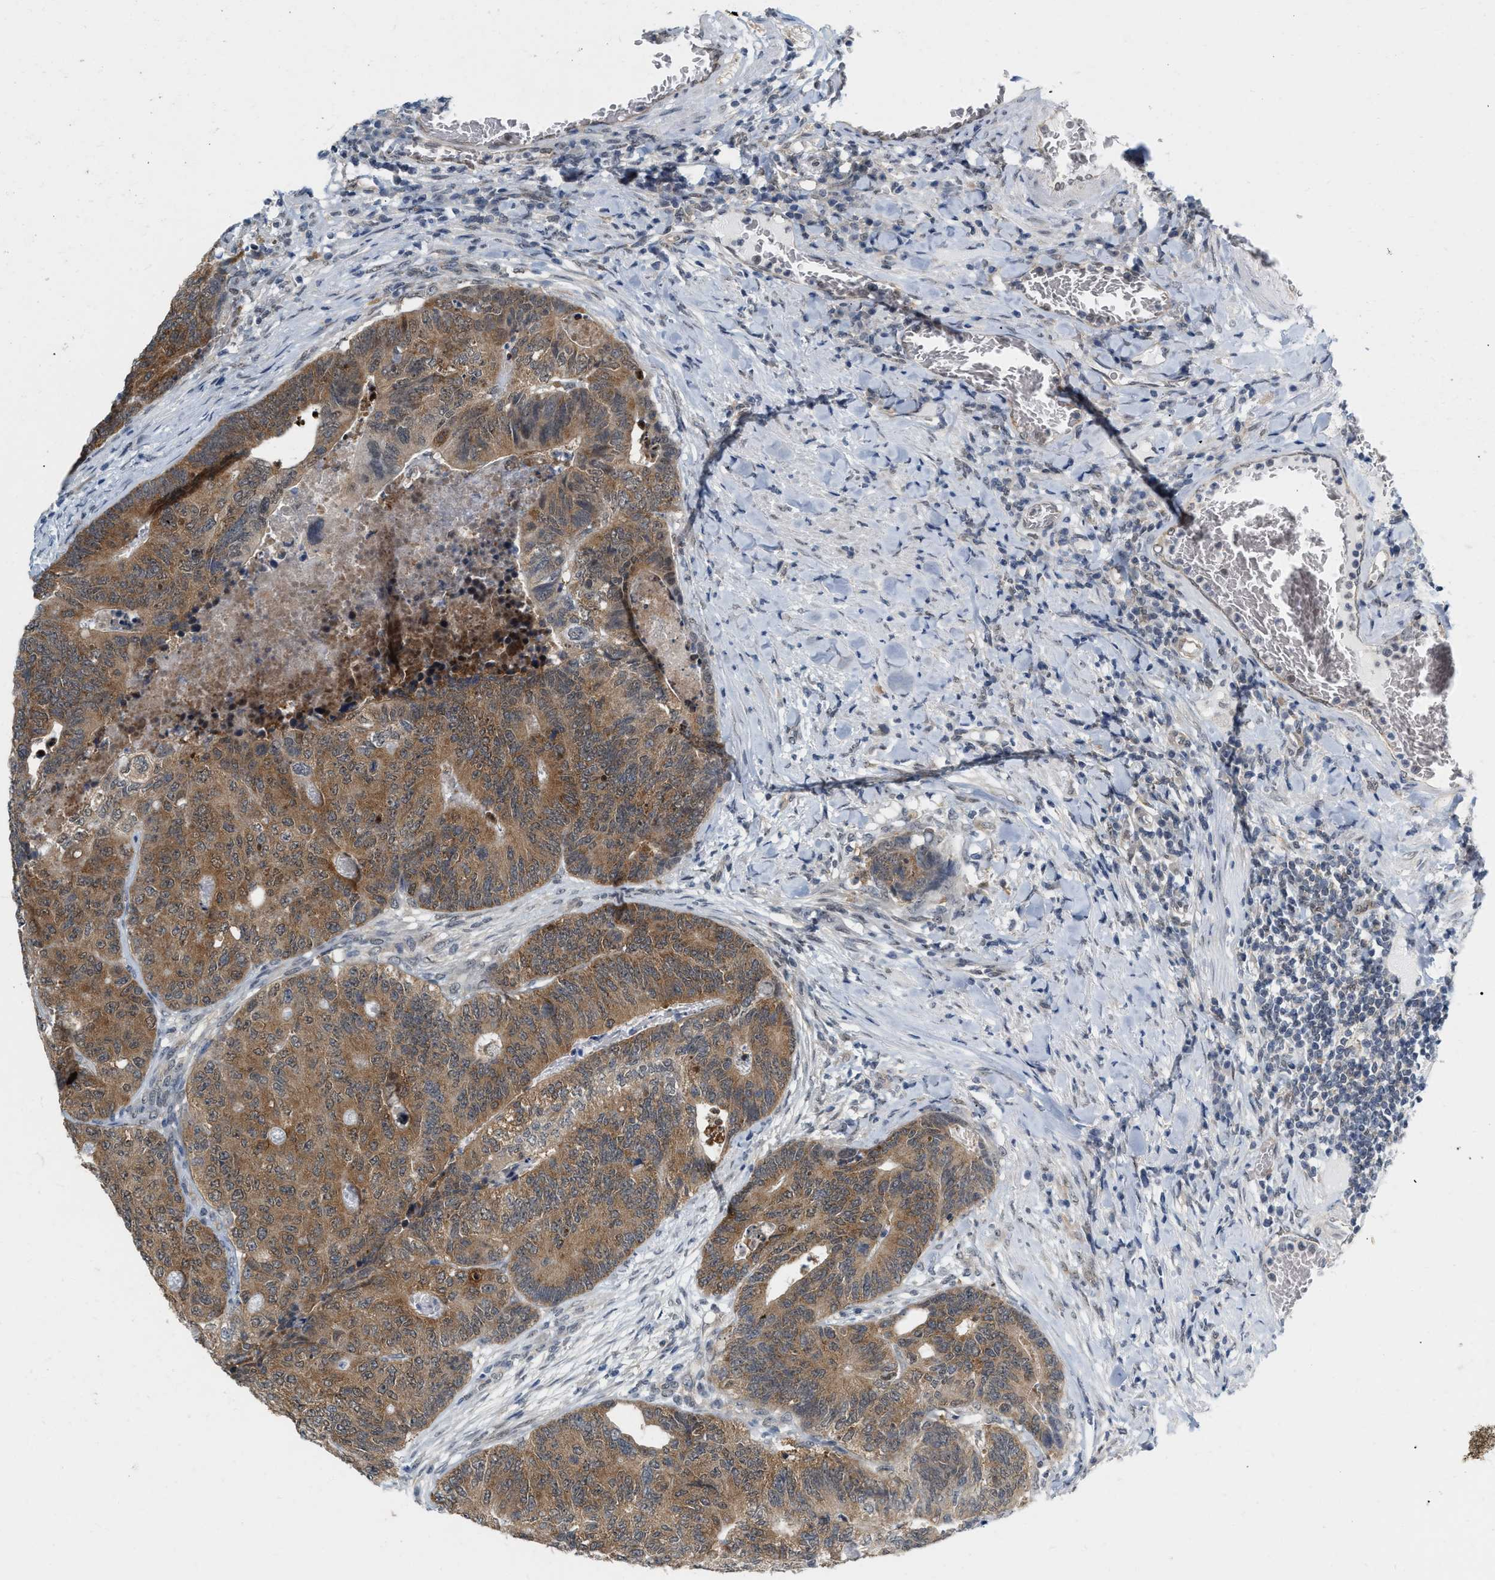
{"staining": {"intensity": "moderate", "quantity": ">75%", "location": "cytoplasmic/membranous"}, "tissue": "colorectal cancer", "cell_type": "Tumor cells", "image_type": "cancer", "snomed": [{"axis": "morphology", "description": "Adenocarcinoma, NOS"}, {"axis": "topography", "description": "Colon"}], "caption": "IHC photomicrograph of human colorectal adenocarcinoma stained for a protein (brown), which exhibits medium levels of moderate cytoplasmic/membranous expression in approximately >75% of tumor cells.", "gene": "RUVBL1", "patient": {"sex": "female", "age": 67}}